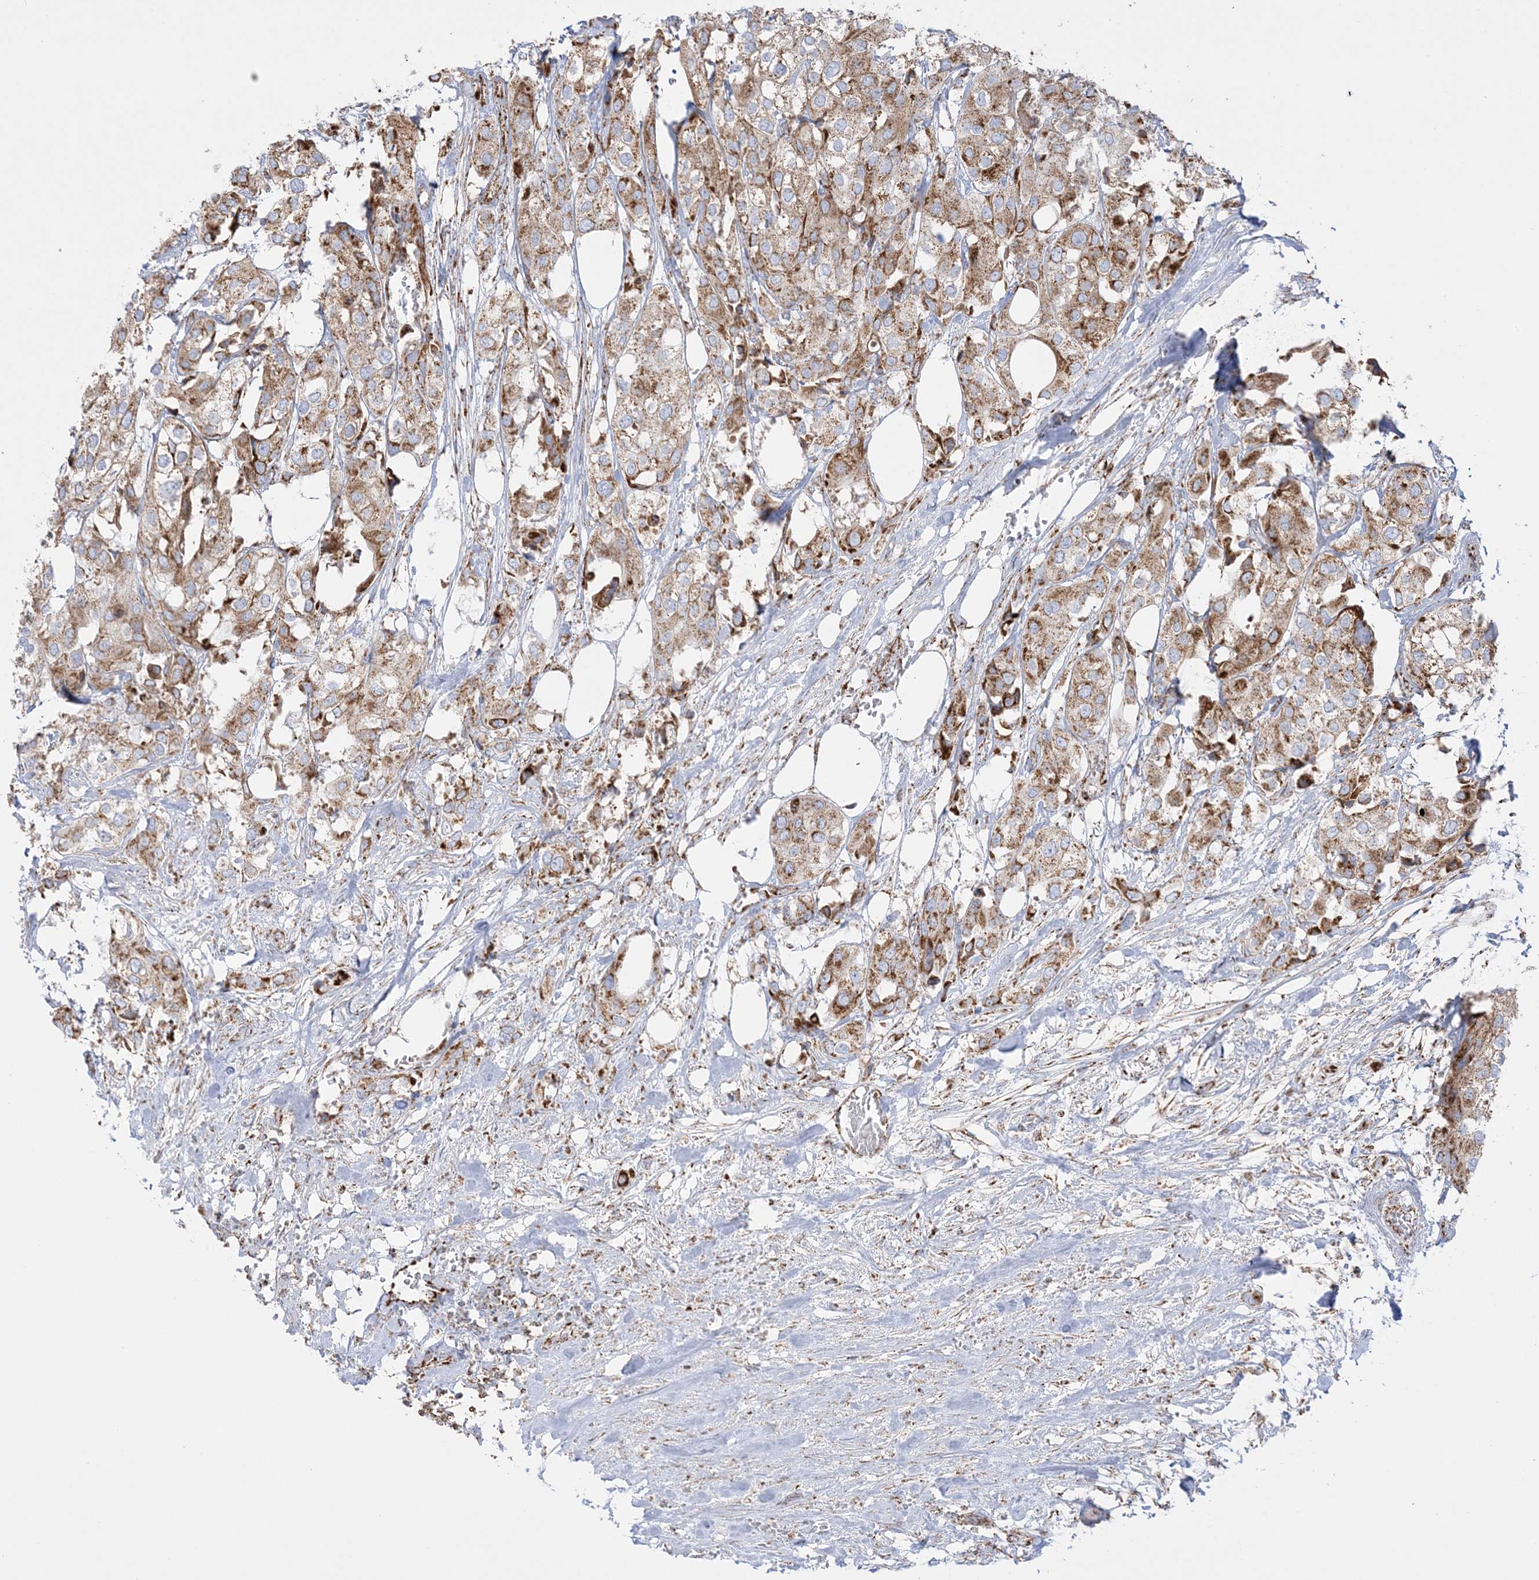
{"staining": {"intensity": "moderate", "quantity": ">75%", "location": "cytoplasmic/membranous"}, "tissue": "urothelial cancer", "cell_type": "Tumor cells", "image_type": "cancer", "snomed": [{"axis": "morphology", "description": "Urothelial carcinoma, High grade"}, {"axis": "topography", "description": "Urinary bladder"}], "caption": "Urothelial cancer was stained to show a protein in brown. There is medium levels of moderate cytoplasmic/membranous positivity in about >75% of tumor cells.", "gene": "MRPS36", "patient": {"sex": "male", "age": 64}}